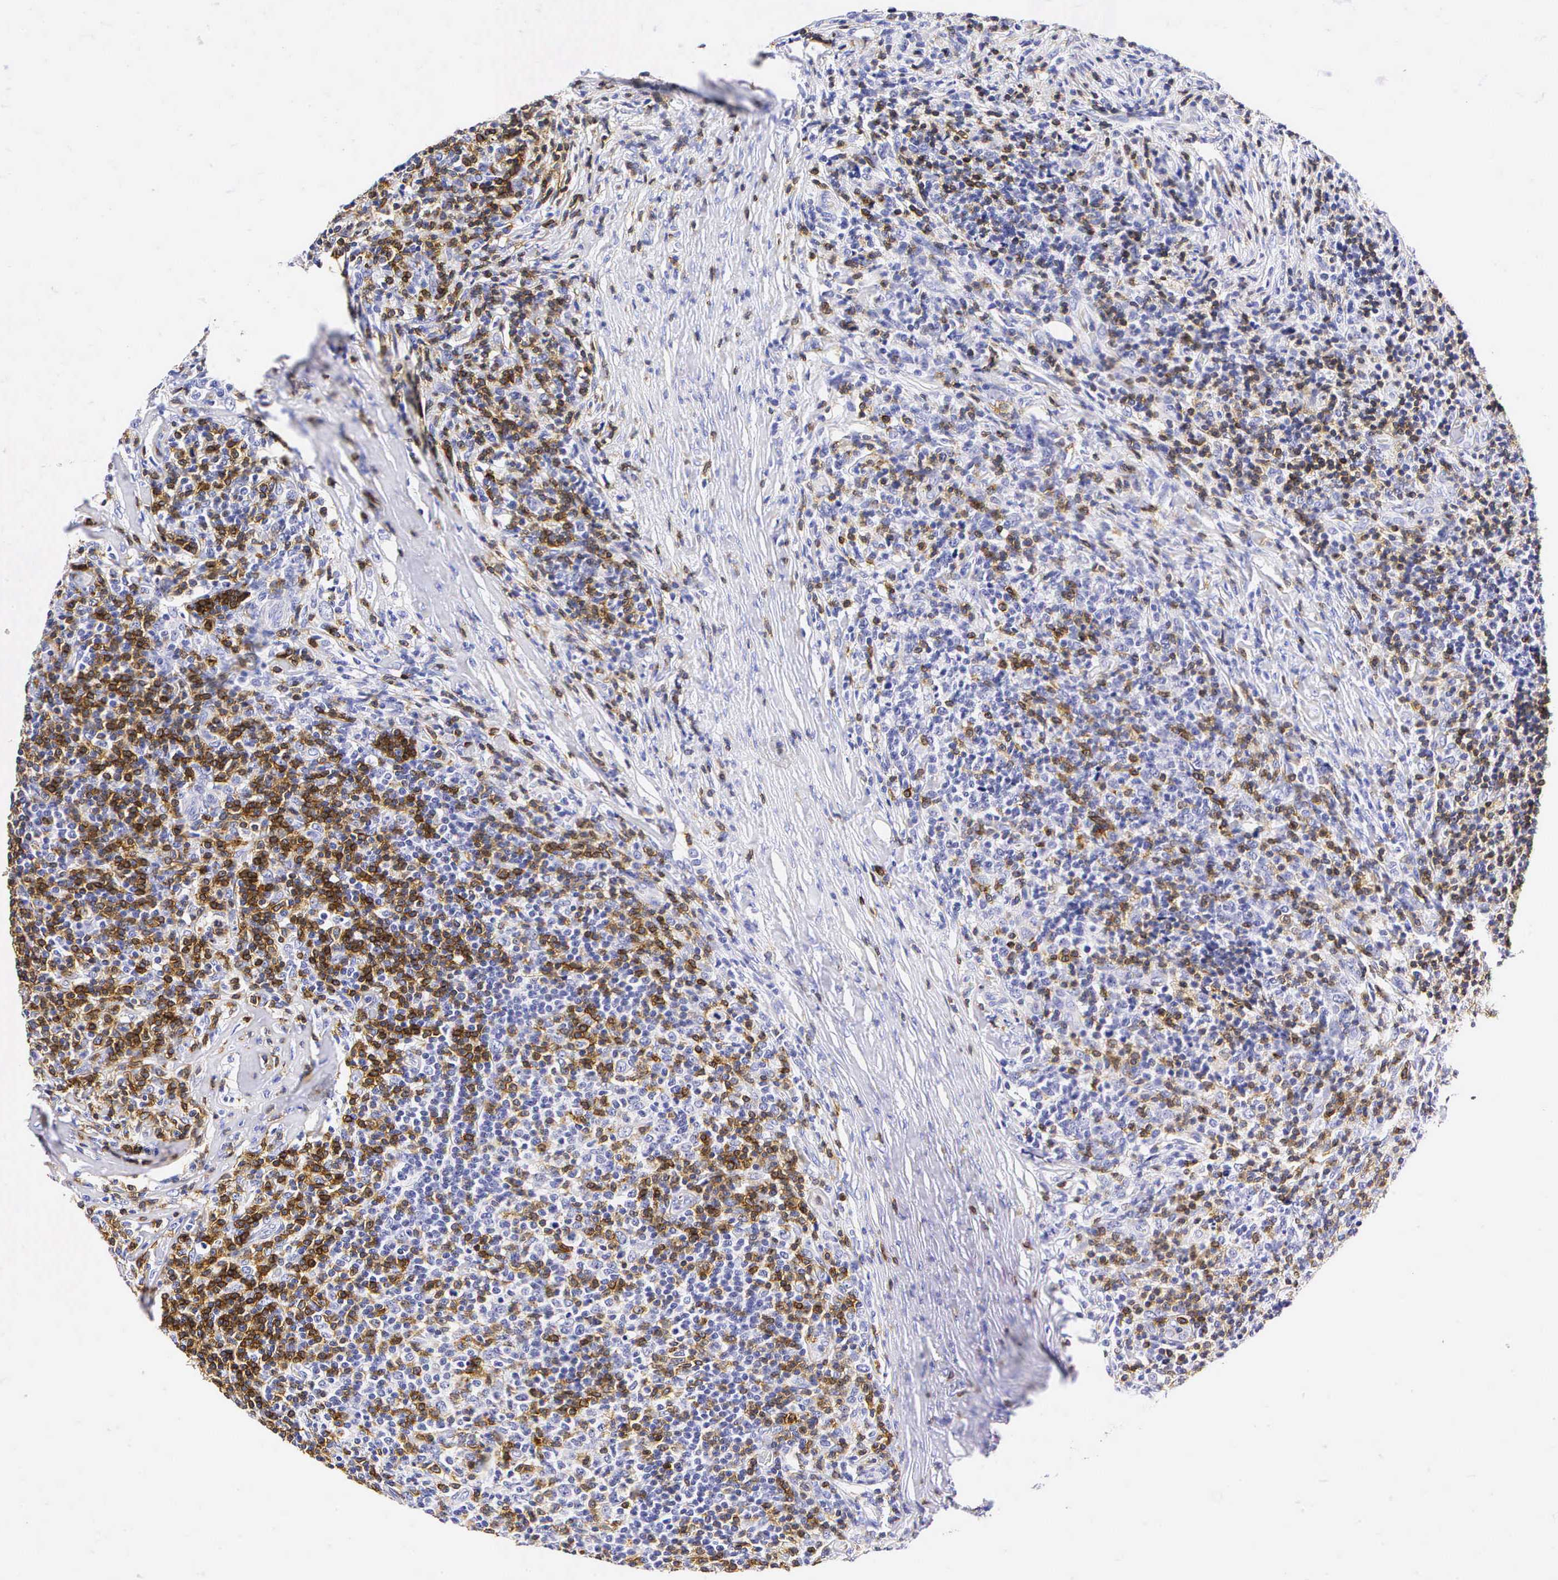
{"staining": {"intensity": "strong", "quantity": ">75%", "location": "cytoplasmic/membranous"}, "tissue": "lymphoma", "cell_type": "Tumor cells", "image_type": "cancer", "snomed": [{"axis": "morphology", "description": "Malignant lymphoma, non-Hodgkin's type, Low grade"}, {"axis": "topography", "description": "Lymph node"}], "caption": "Malignant lymphoma, non-Hodgkin's type (low-grade) stained with a brown dye demonstrates strong cytoplasmic/membranous positive staining in about >75% of tumor cells.", "gene": "CD3E", "patient": {"sex": "male", "age": 74}}